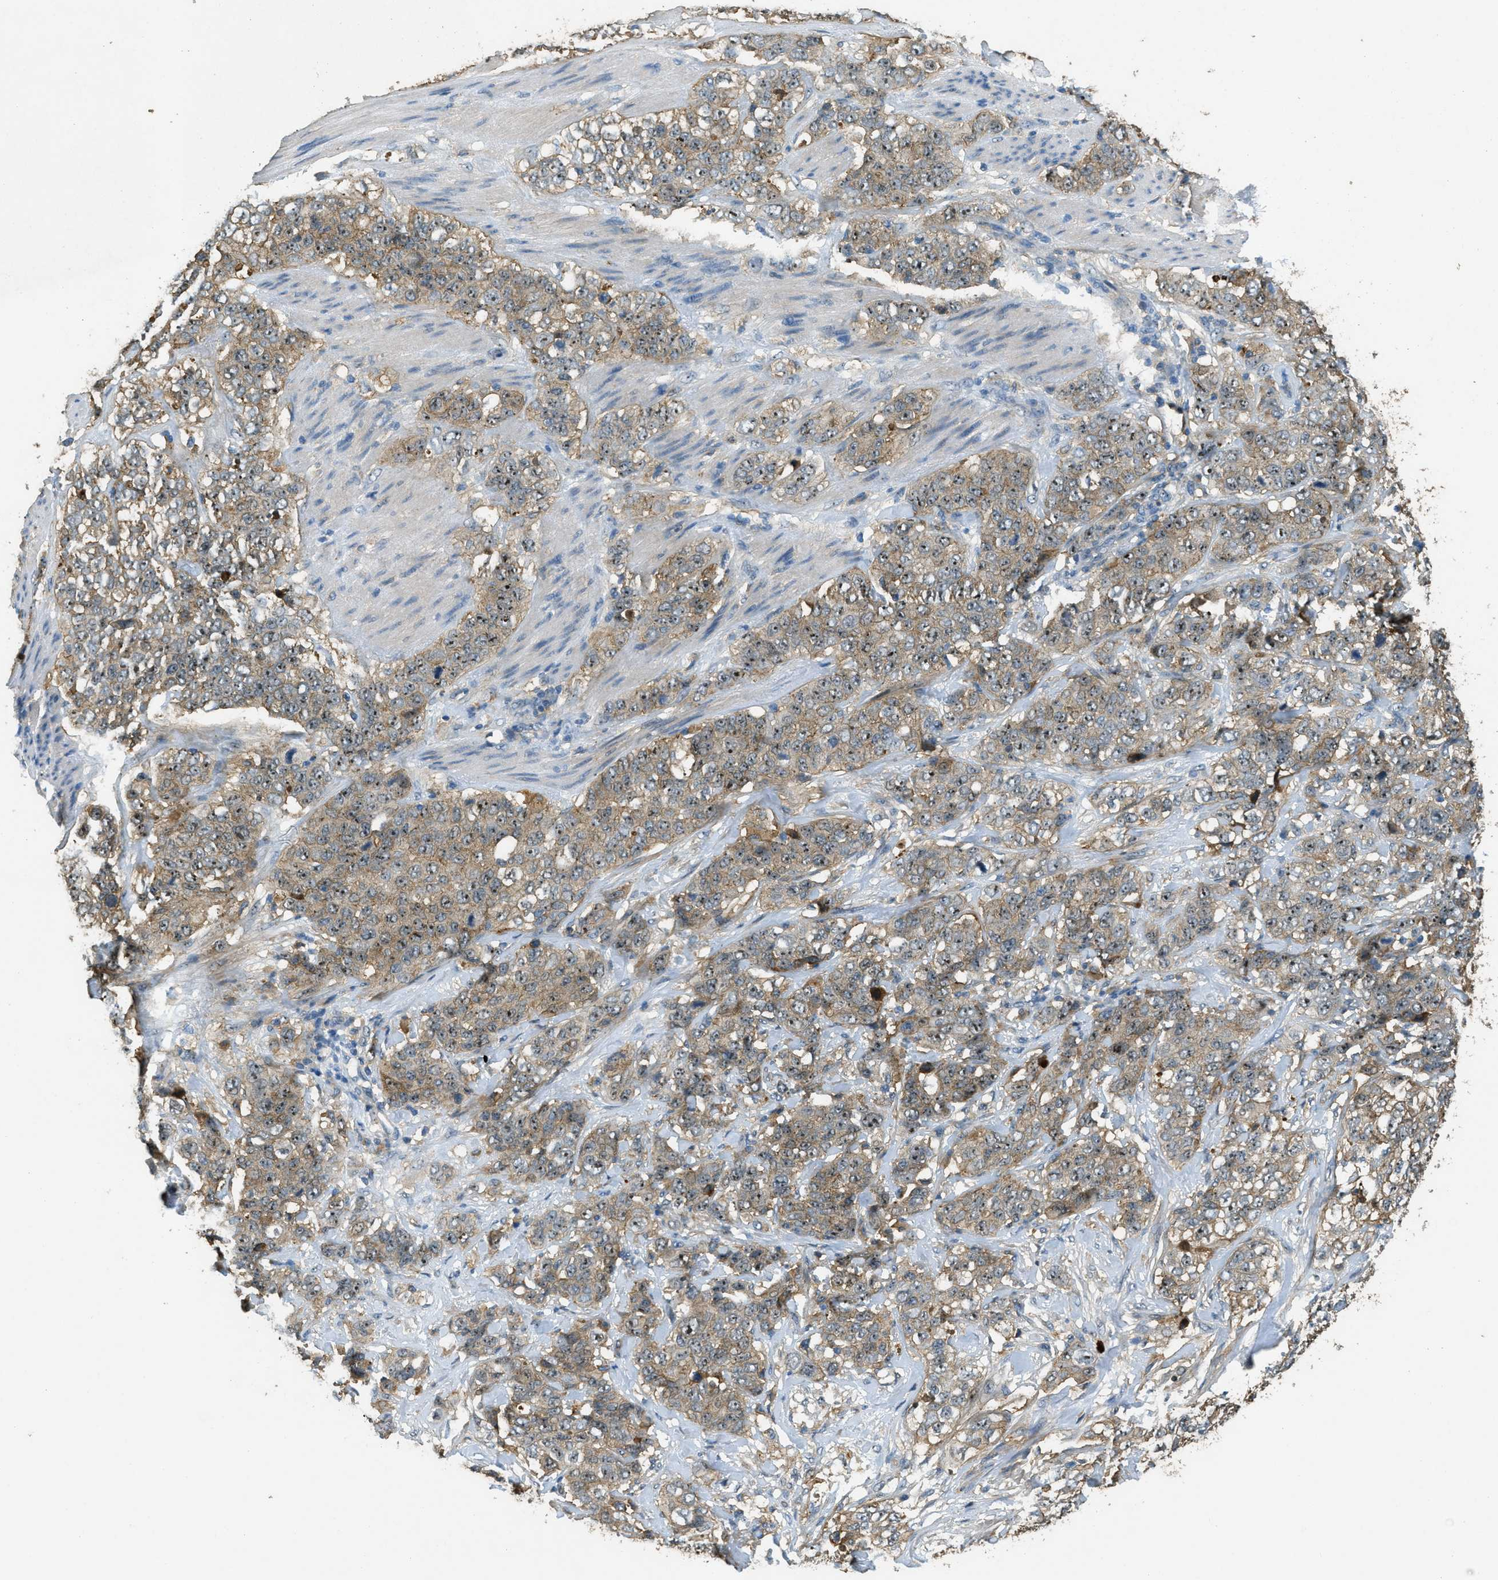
{"staining": {"intensity": "moderate", "quantity": ">75%", "location": "cytoplasmic/membranous,nuclear"}, "tissue": "stomach cancer", "cell_type": "Tumor cells", "image_type": "cancer", "snomed": [{"axis": "morphology", "description": "Adenocarcinoma, NOS"}, {"axis": "topography", "description": "Stomach"}], "caption": "The image shows staining of adenocarcinoma (stomach), revealing moderate cytoplasmic/membranous and nuclear protein expression (brown color) within tumor cells. (DAB (3,3'-diaminobenzidine) IHC, brown staining for protein, blue staining for nuclei).", "gene": "OSMR", "patient": {"sex": "male", "age": 48}}